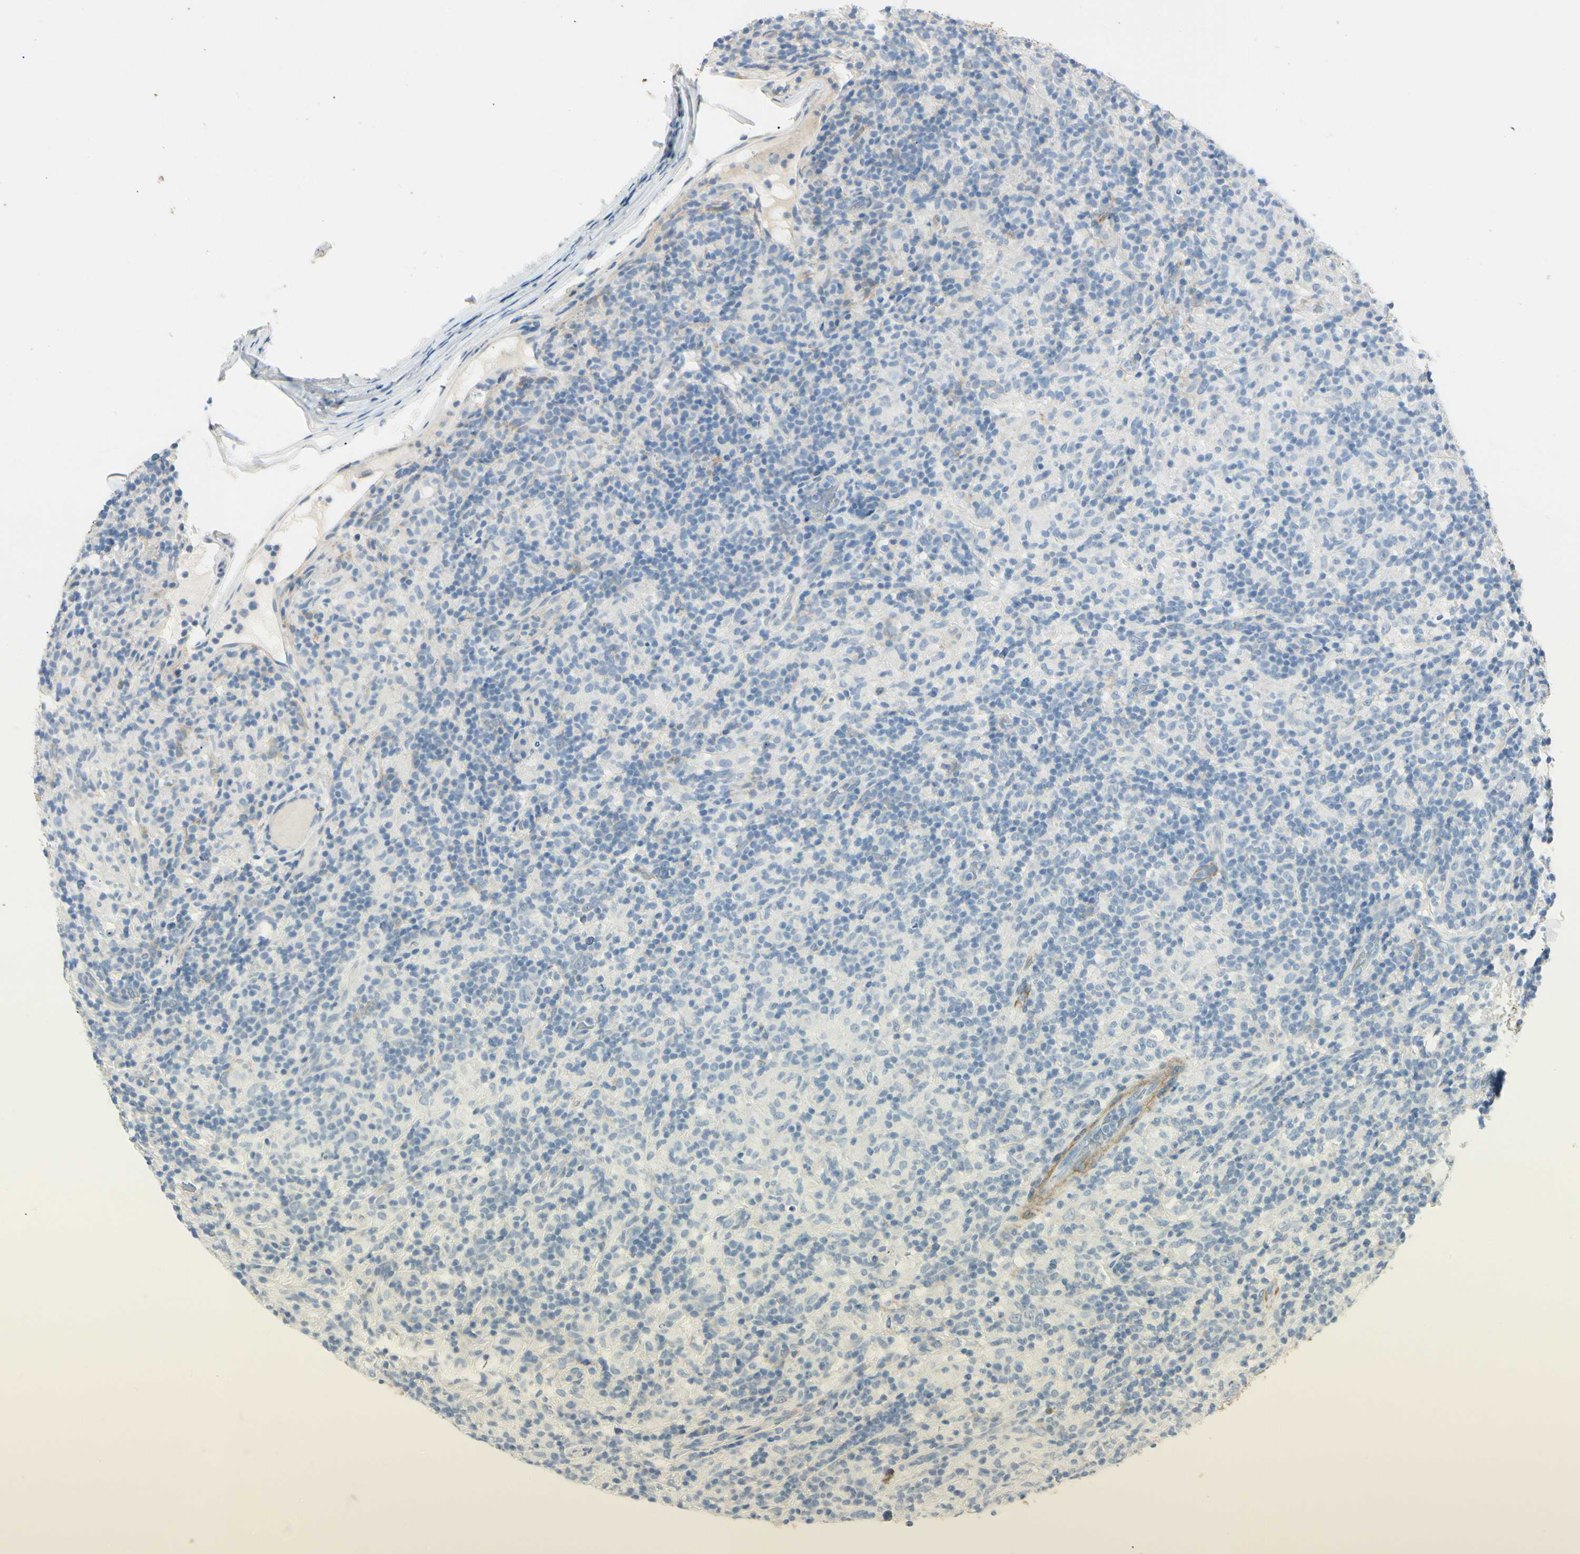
{"staining": {"intensity": "negative", "quantity": "none", "location": "none"}, "tissue": "lymphoma", "cell_type": "Tumor cells", "image_type": "cancer", "snomed": [{"axis": "morphology", "description": "Hodgkin's disease, NOS"}, {"axis": "topography", "description": "Lymph node"}], "caption": "Tumor cells show no significant positivity in lymphoma.", "gene": "AMPH", "patient": {"sex": "male", "age": 70}}